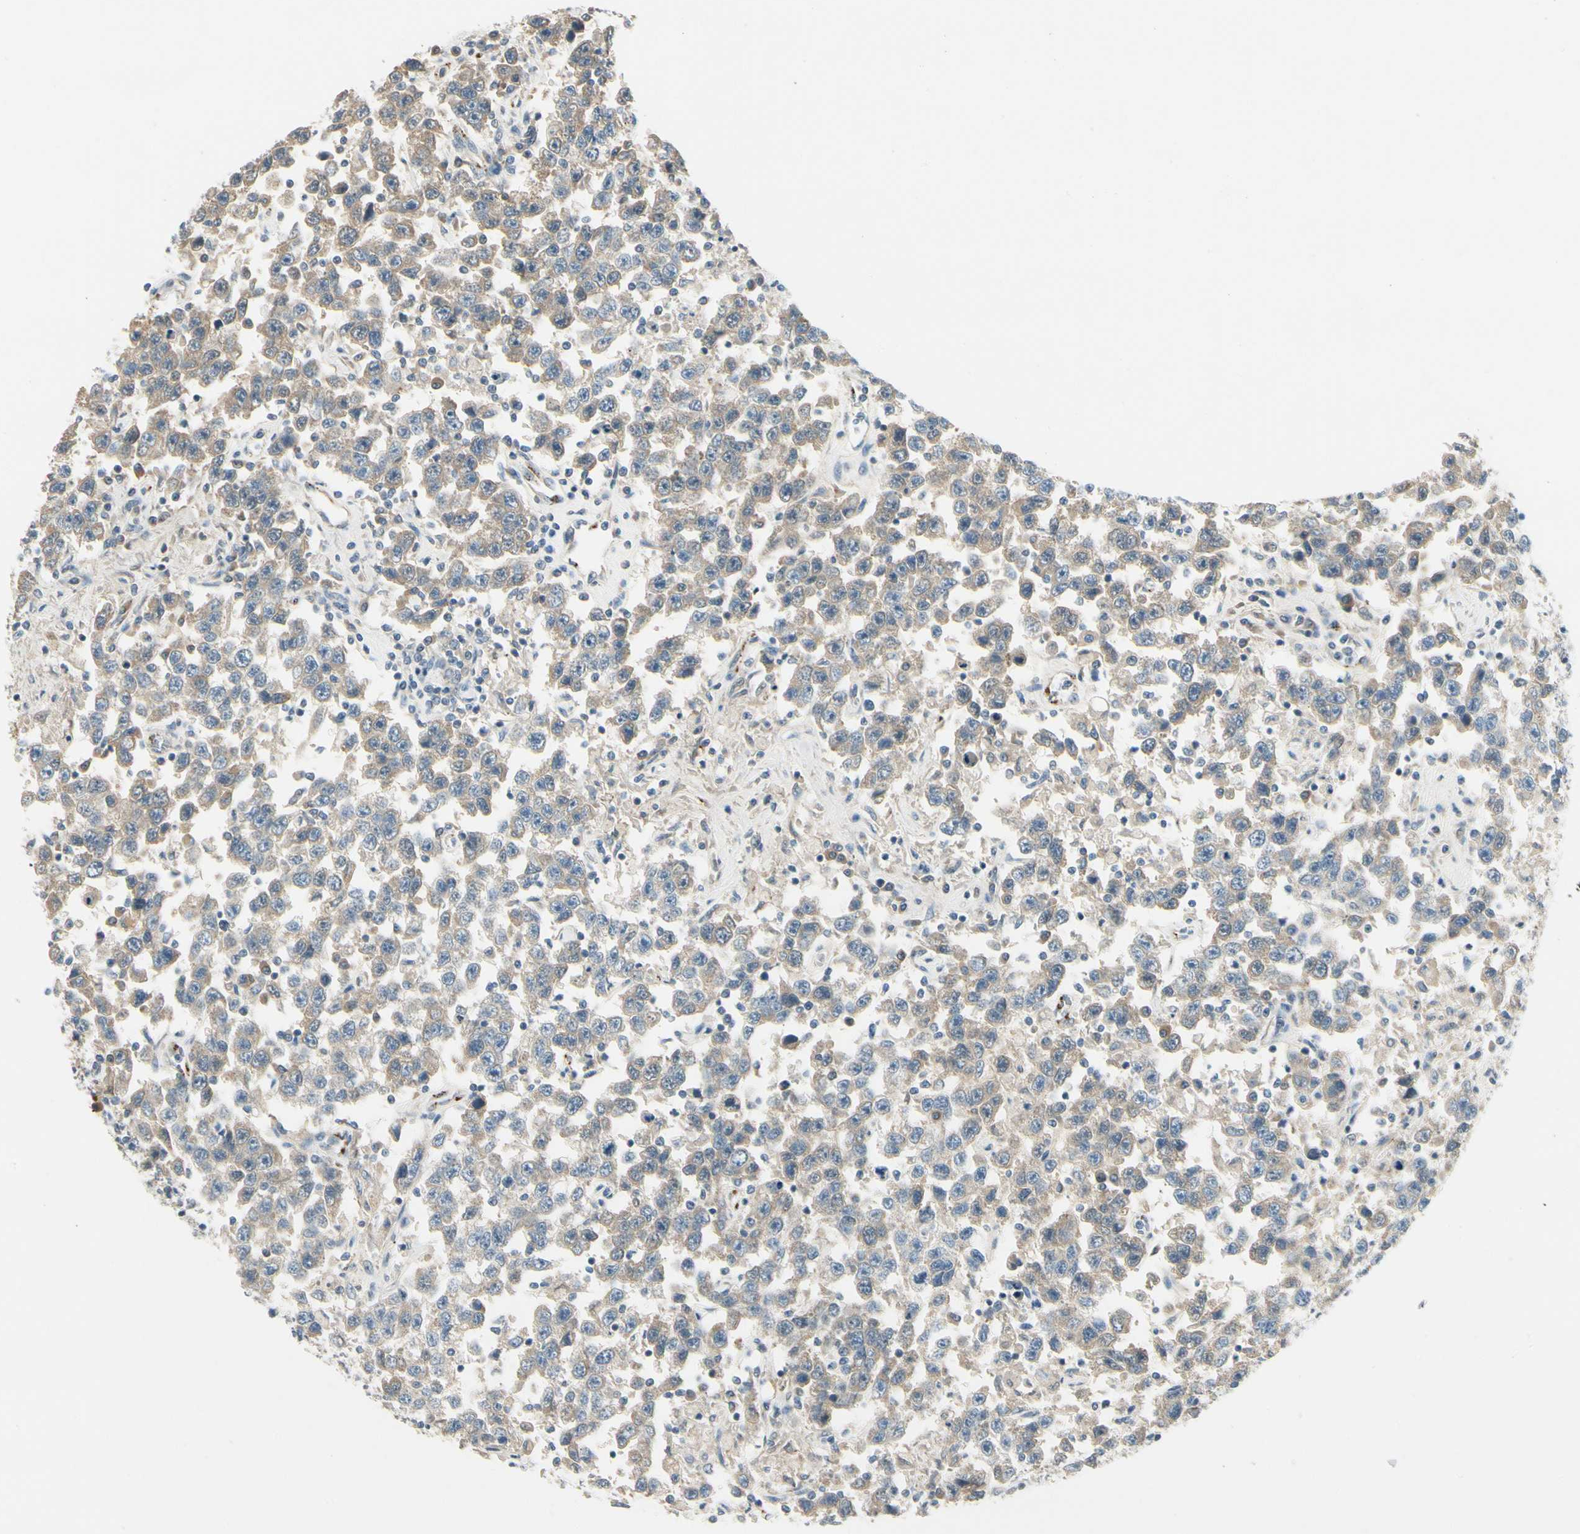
{"staining": {"intensity": "weak", "quantity": ">75%", "location": "cytoplasmic/membranous"}, "tissue": "testis cancer", "cell_type": "Tumor cells", "image_type": "cancer", "snomed": [{"axis": "morphology", "description": "Seminoma, NOS"}, {"axis": "topography", "description": "Testis"}], "caption": "Protein staining by immunohistochemistry exhibits weak cytoplasmic/membranous staining in about >75% of tumor cells in testis cancer.", "gene": "MANSC1", "patient": {"sex": "male", "age": 41}}